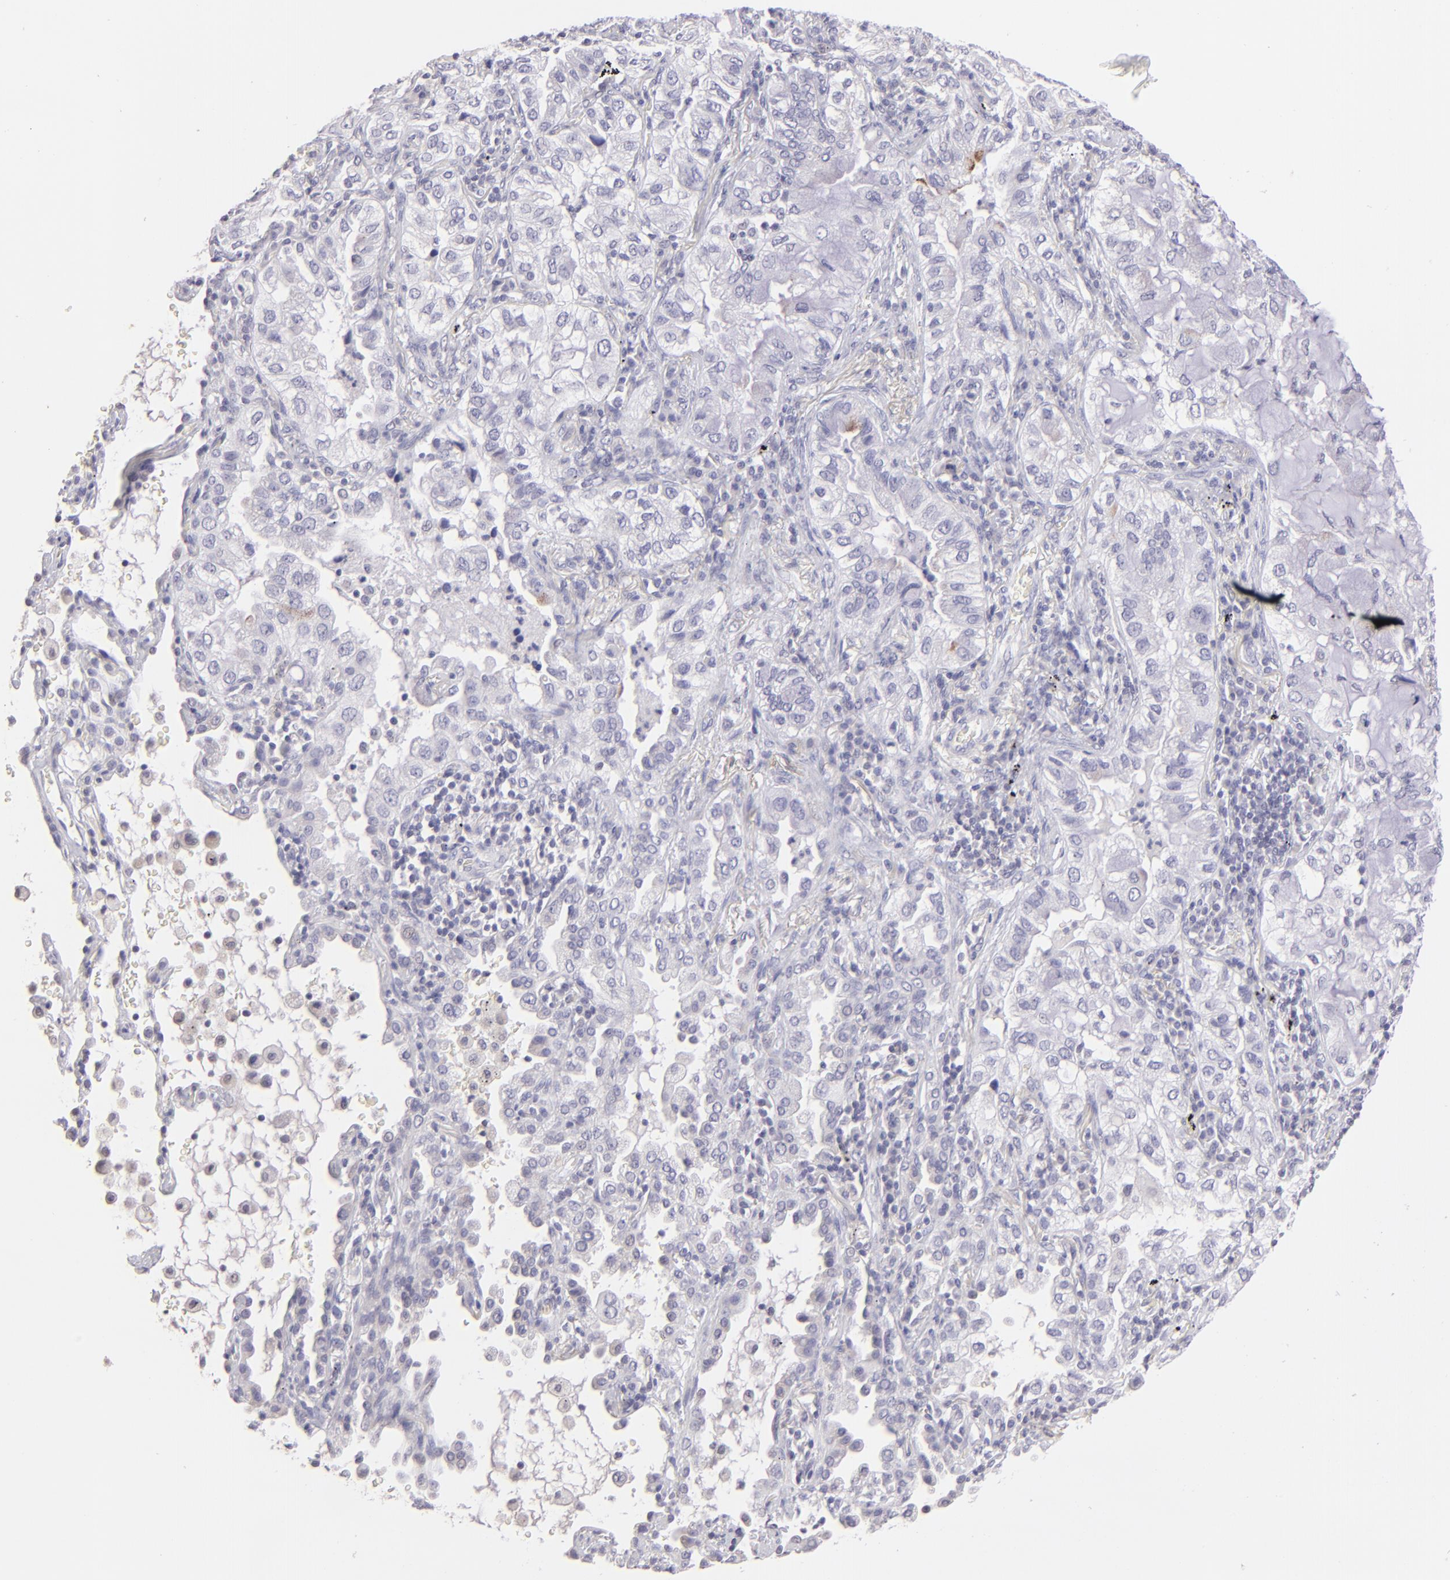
{"staining": {"intensity": "negative", "quantity": "none", "location": "none"}, "tissue": "lung cancer", "cell_type": "Tumor cells", "image_type": "cancer", "snomed": [{"axis": "morphology", "description": "Adenocarcinoma, NOS"}, {"axis": "topography", "description": "Lung"}], "caption": "Lung adenocarcinoma stained for a protein using immunohistochemistry (IHC) shows no positivity tumor cells.", "gene": "MAGEA1", "patient": {"sex": "female", "age": 50}}